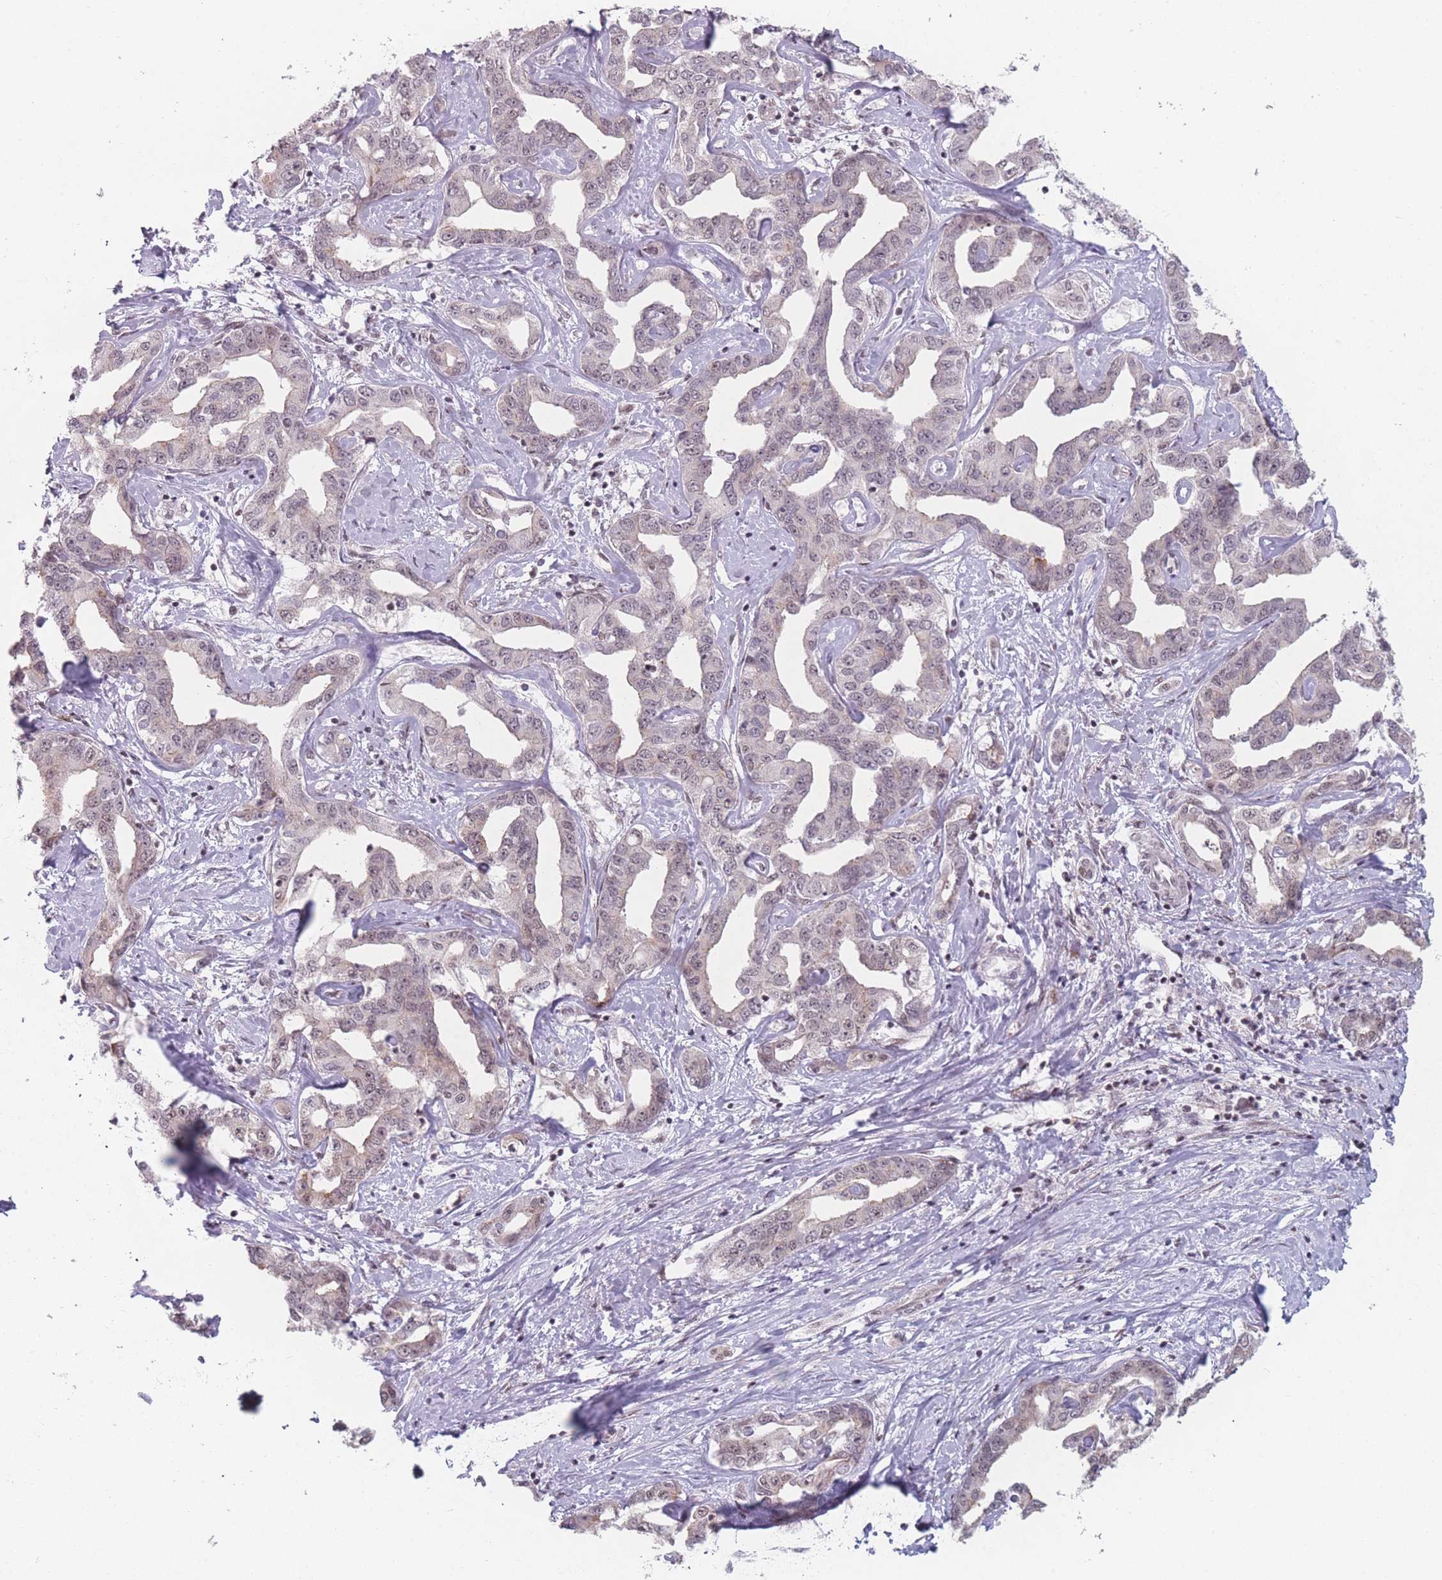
{"staining": {"intensity": "weak", "quantity": "<25%", "location": "nuclear"}, "tissue": "liver cancer", "cell_type": "Tumor cells", "image_type": "cancer", "snomed": [{"axis": "morphology", "description": "Cholangiocarcinoma"}, {"axis": "topography", "description": "Liver"}], "caption": "A micrograph of human cholangiocarcinoma (liver) is negative for staining in tumor cells.", "gene": "ZC3H14", "patient": {"sex": "male", "age": 59}}